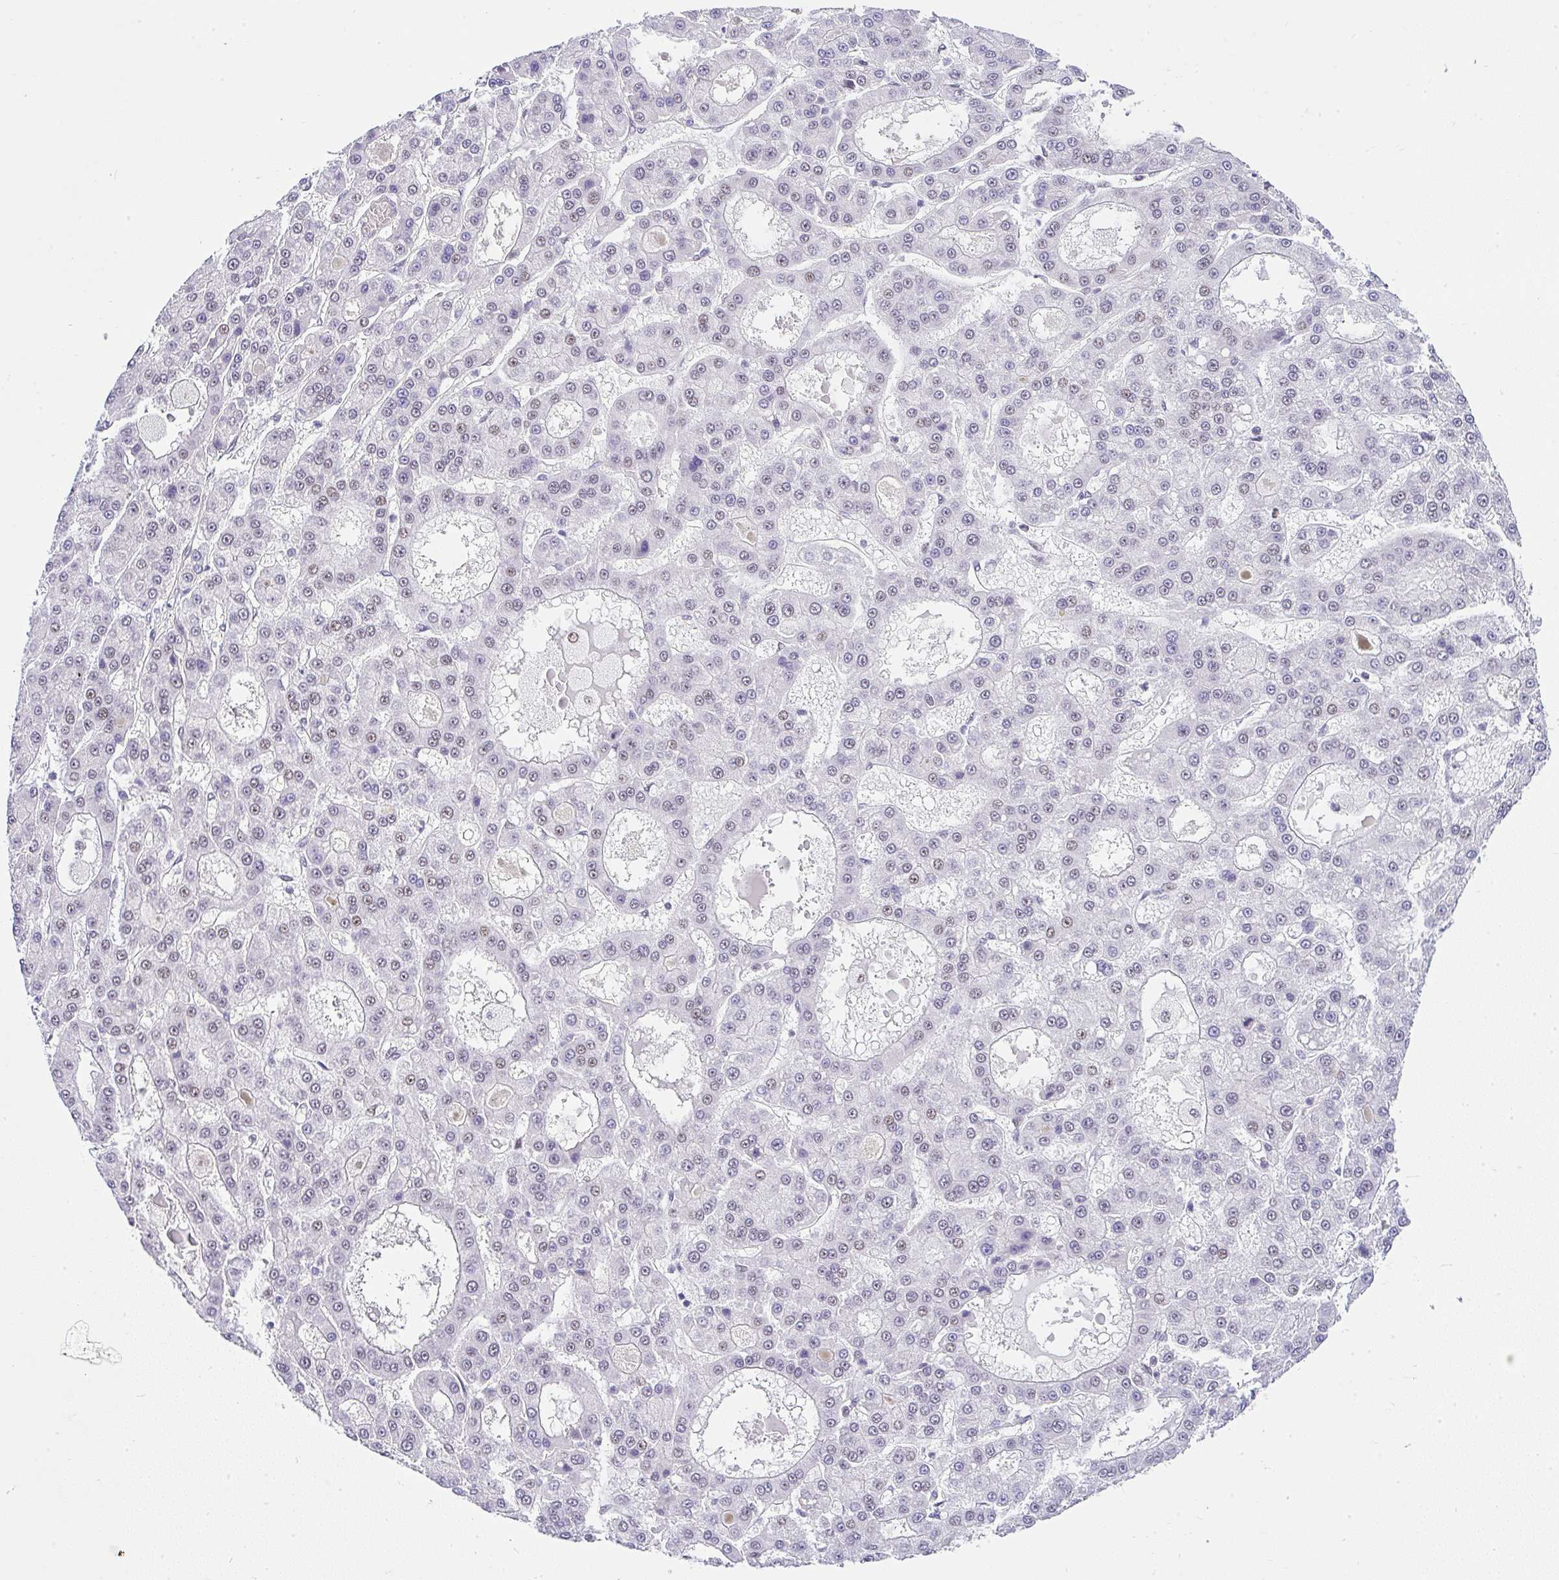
{"staining": {"intensity": "weak", "quantity": "<25%", "location": "nuclear"}, "tissue": "liver cancer", "cell_type": "Tumor cells", "image_type": "cancer", "snomed": [{"axis": "morphology", "description": "Carcinoma, Hepatocellular, NOS"}, {"axis": "topography", "description": "Liver"}], "caption": "Hepatocellular carcinoma (liver) was stained to show a protein in brown. There is no significant expression in tumor cells.", "gene": "NR1D2", "patient": {"sex": "male", "age": 70}}